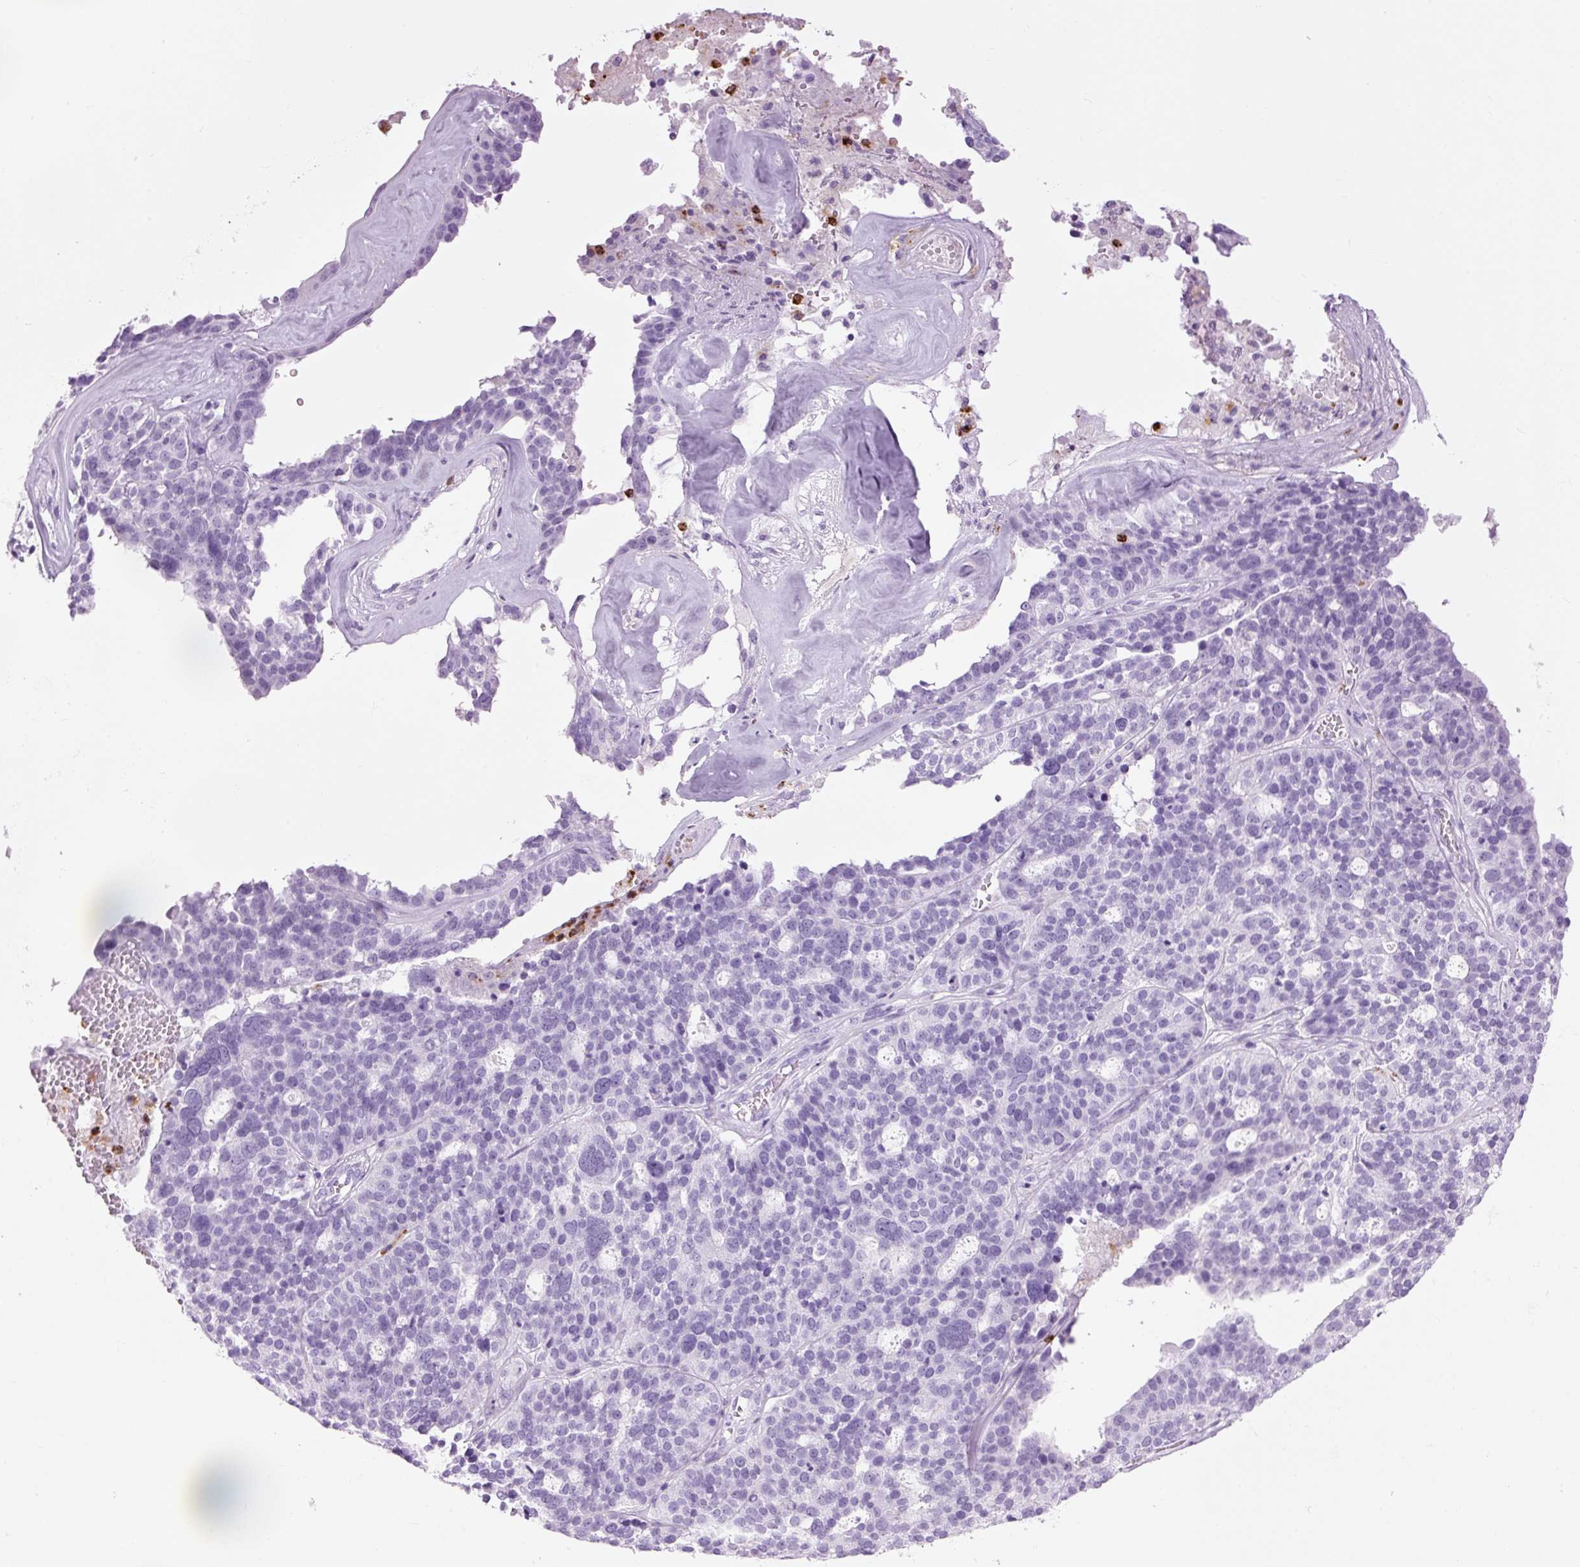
{"staining": {"intensity": "negative", "quantity": "none", "location": "none"}, "tissue": "ovarian cancer", "cell_type": "Tumor cells", "image_type": "cancer", "snomed": [{"axis": "morphology", "description": "Cystadenocarcinoma, serous, NOS"}, {"axis": "topography", "description": "Ovary"}], "caption": "Tumor cells show no significant positivity in ovarian cancer (serous cystadenocarcinoma).", "gene": "LYZ", "patient": {"sex": "female", "age": 59}}